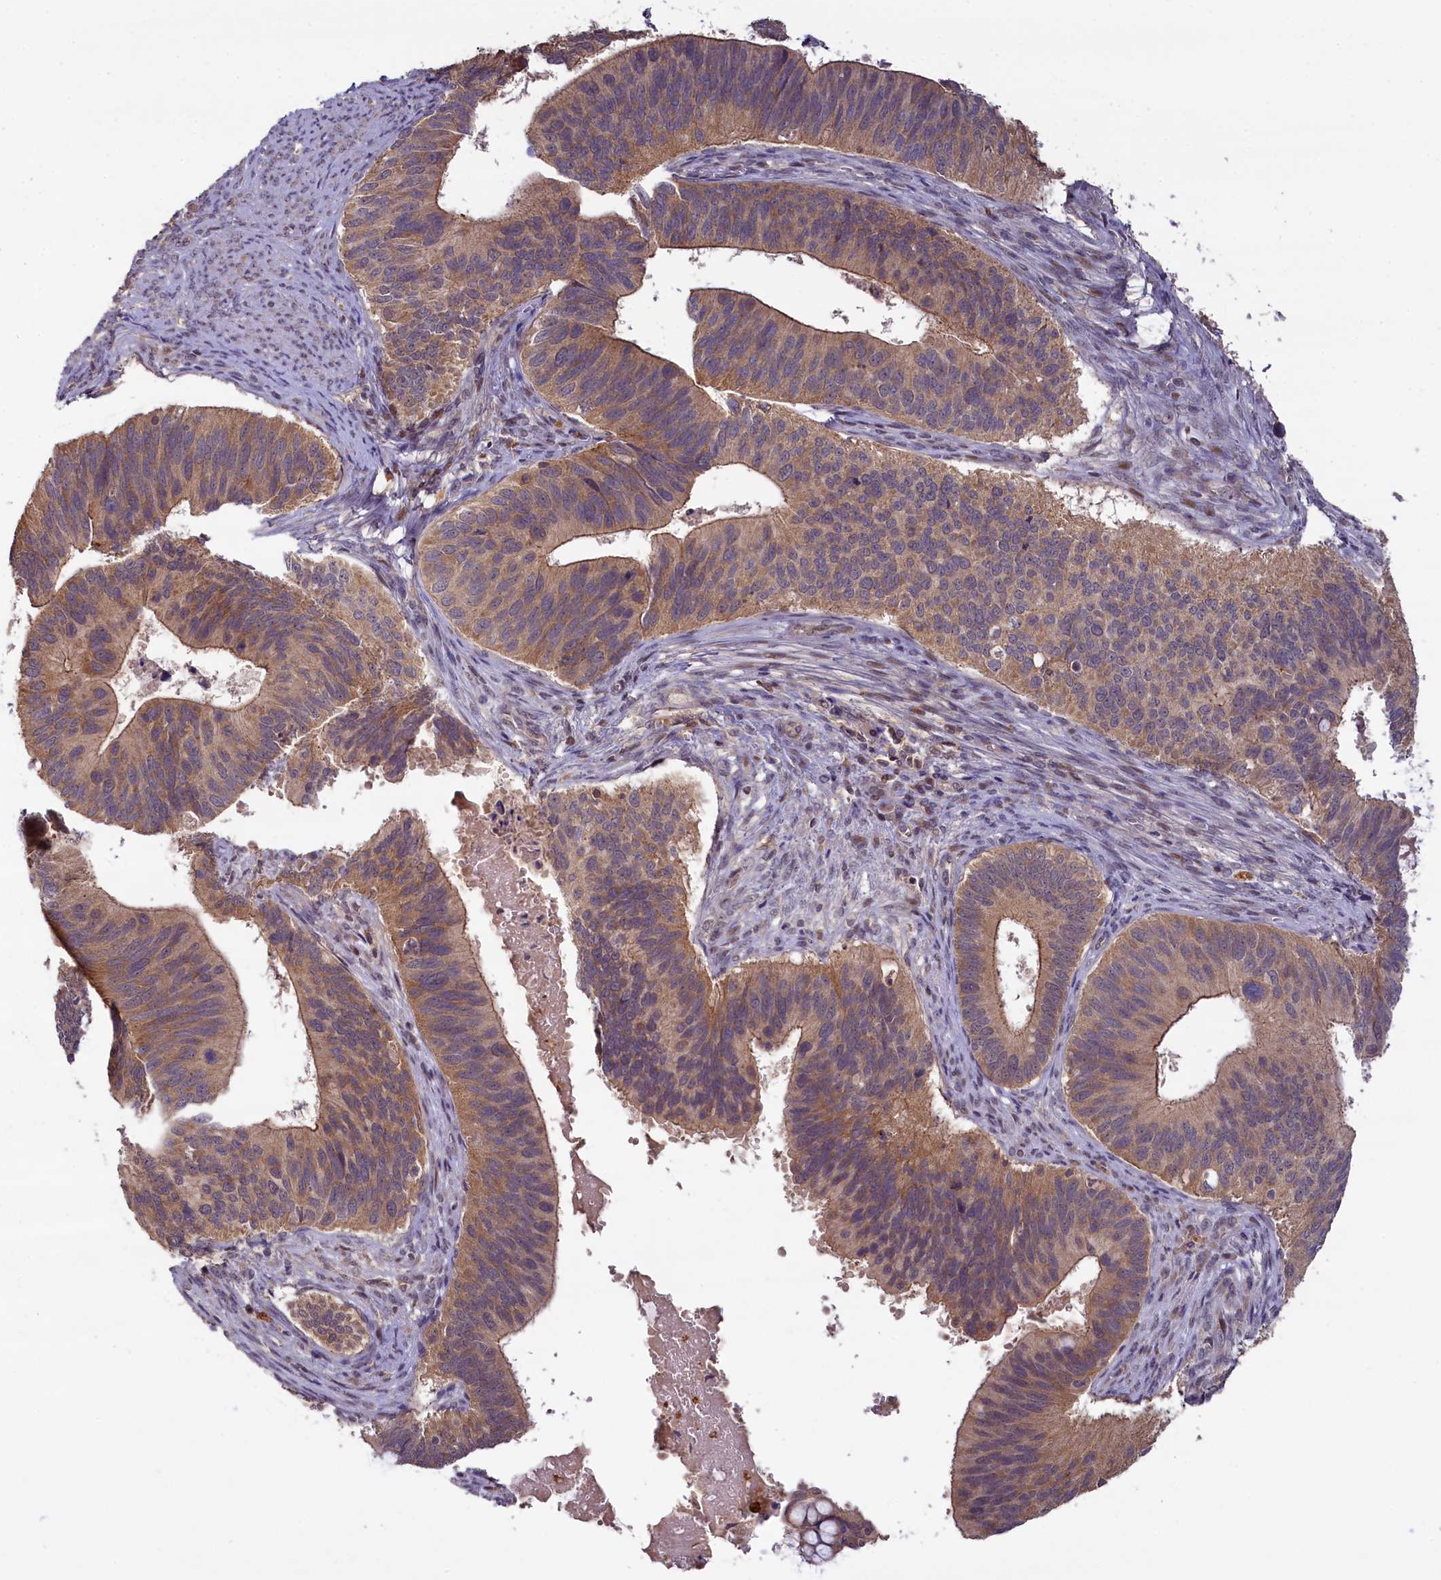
{"staining": {"intensity": "moderate", "quantity": ">75%", "location": "cytoplasmic/membranous"}, "tissue": "cervical cancer", "cell_type": "Tumor cells", "image_type": "cancer", "snomed": [{"axis": "morphology", "description": "Adenocarcinoma, NOS"}, {"axis": "topography", "description": "Cervix"}], "caption": "A photomicrograph showing moderate cytoplasmic/membranous staining in about >75% of tumor cells in cervical cancer (adenocarcinoma), as visualized by brown immunohistochemical staining.", "gene": "TMEM39A", "patient": {"sex": "female", "age": 42}}